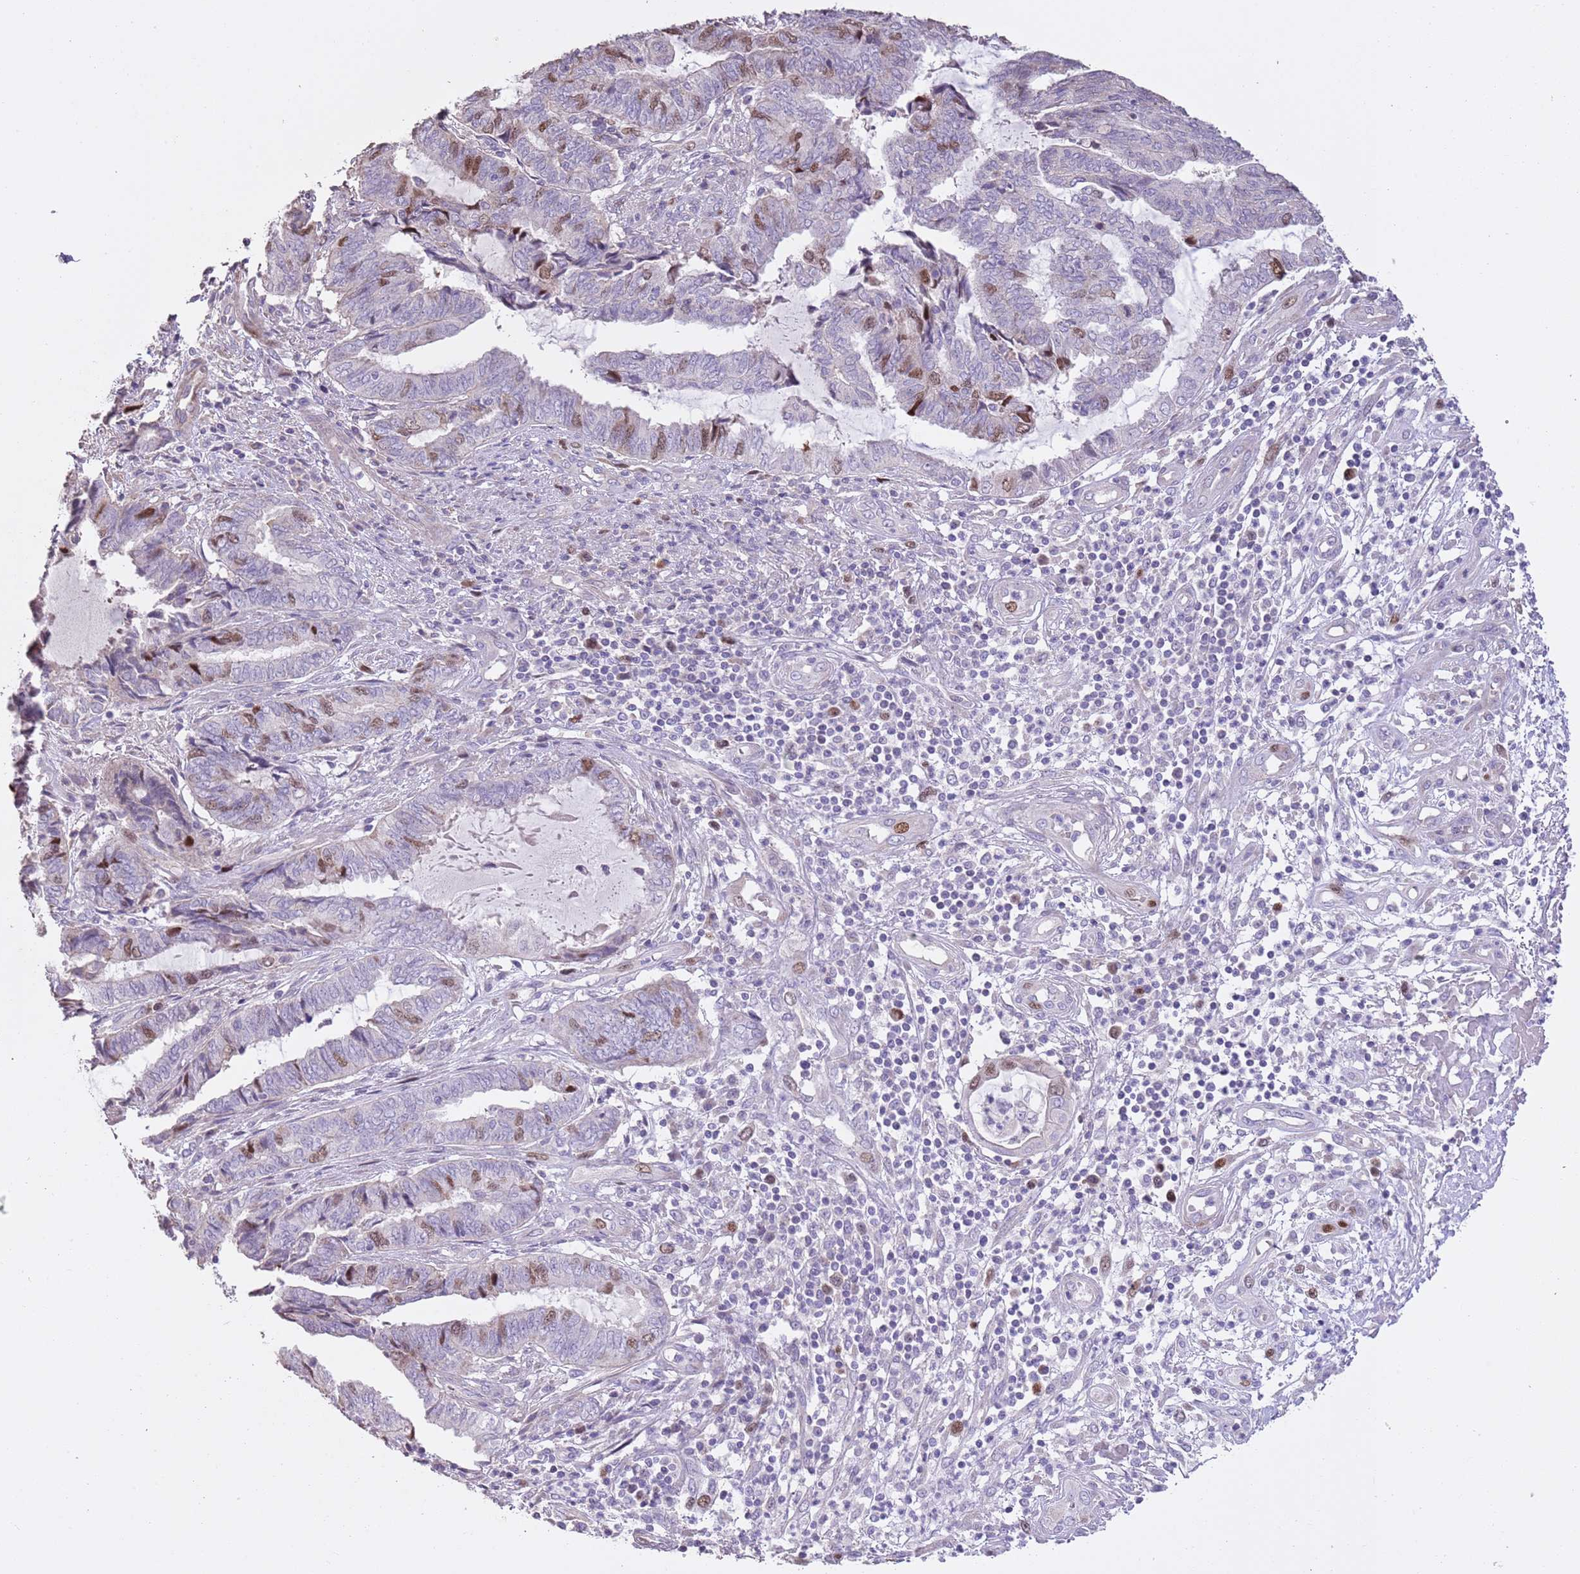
{"staining": {"intensity": "moderate", "quantity": "25%-75%", "location": "nuclear"}, "tissue": "endometrial cancer", "cell_type": "Tumor cells", "image_type": "cancer", "snomed": [{"axis": "morphology", "description": "Adenocarcinoma, NOS"}, {"axis": "topography", "description": "Uterus"}, {"axis": "topography", "description": "Endometrium"}], "caption": "Immunohistochemical staining of endometrial cancer exhibits medium levels of moderate nuclear positivity in approximately 25%-75% of tumor cells. Nuclei are stained in blue.", "gene": "GMNN", "patient": {"sex": "female", "age": 70}}